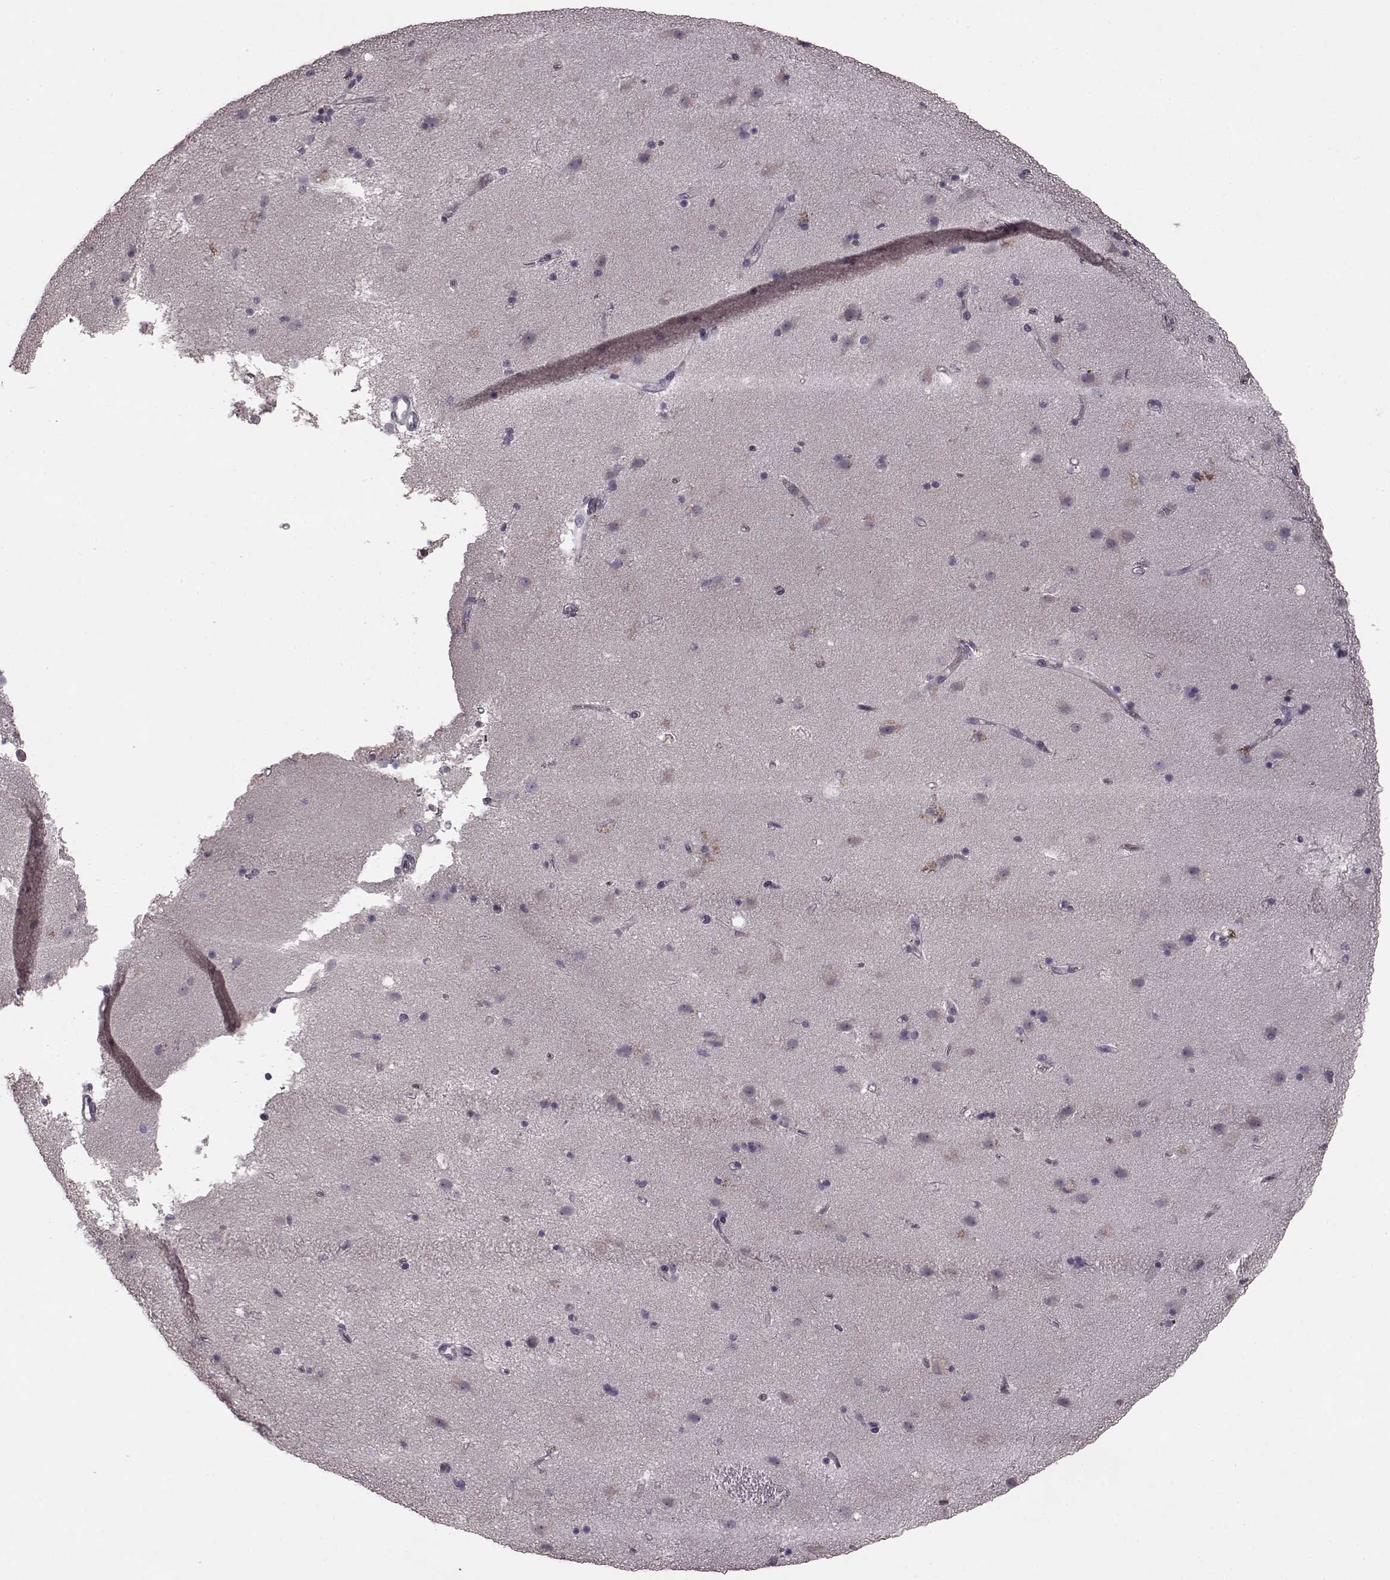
{"staining": {"intensity": "negative", "quantity": "none", "location": "none"}, "tissue": "caudate", "cell_type": "Glial cells", "image_type": "normal", "snomed": [{"axis": "morphology", "description": "Normal tissue, NOS"}, {"axis": "topography", "description": "Lateral ventricle wall"}], "caption": "This is an immunohistochemistry histopathology image of normal caudate. There is no staining in glial cells.", "gene": "SLC52A3", "patient": {"sex": "female", "age": 71}}